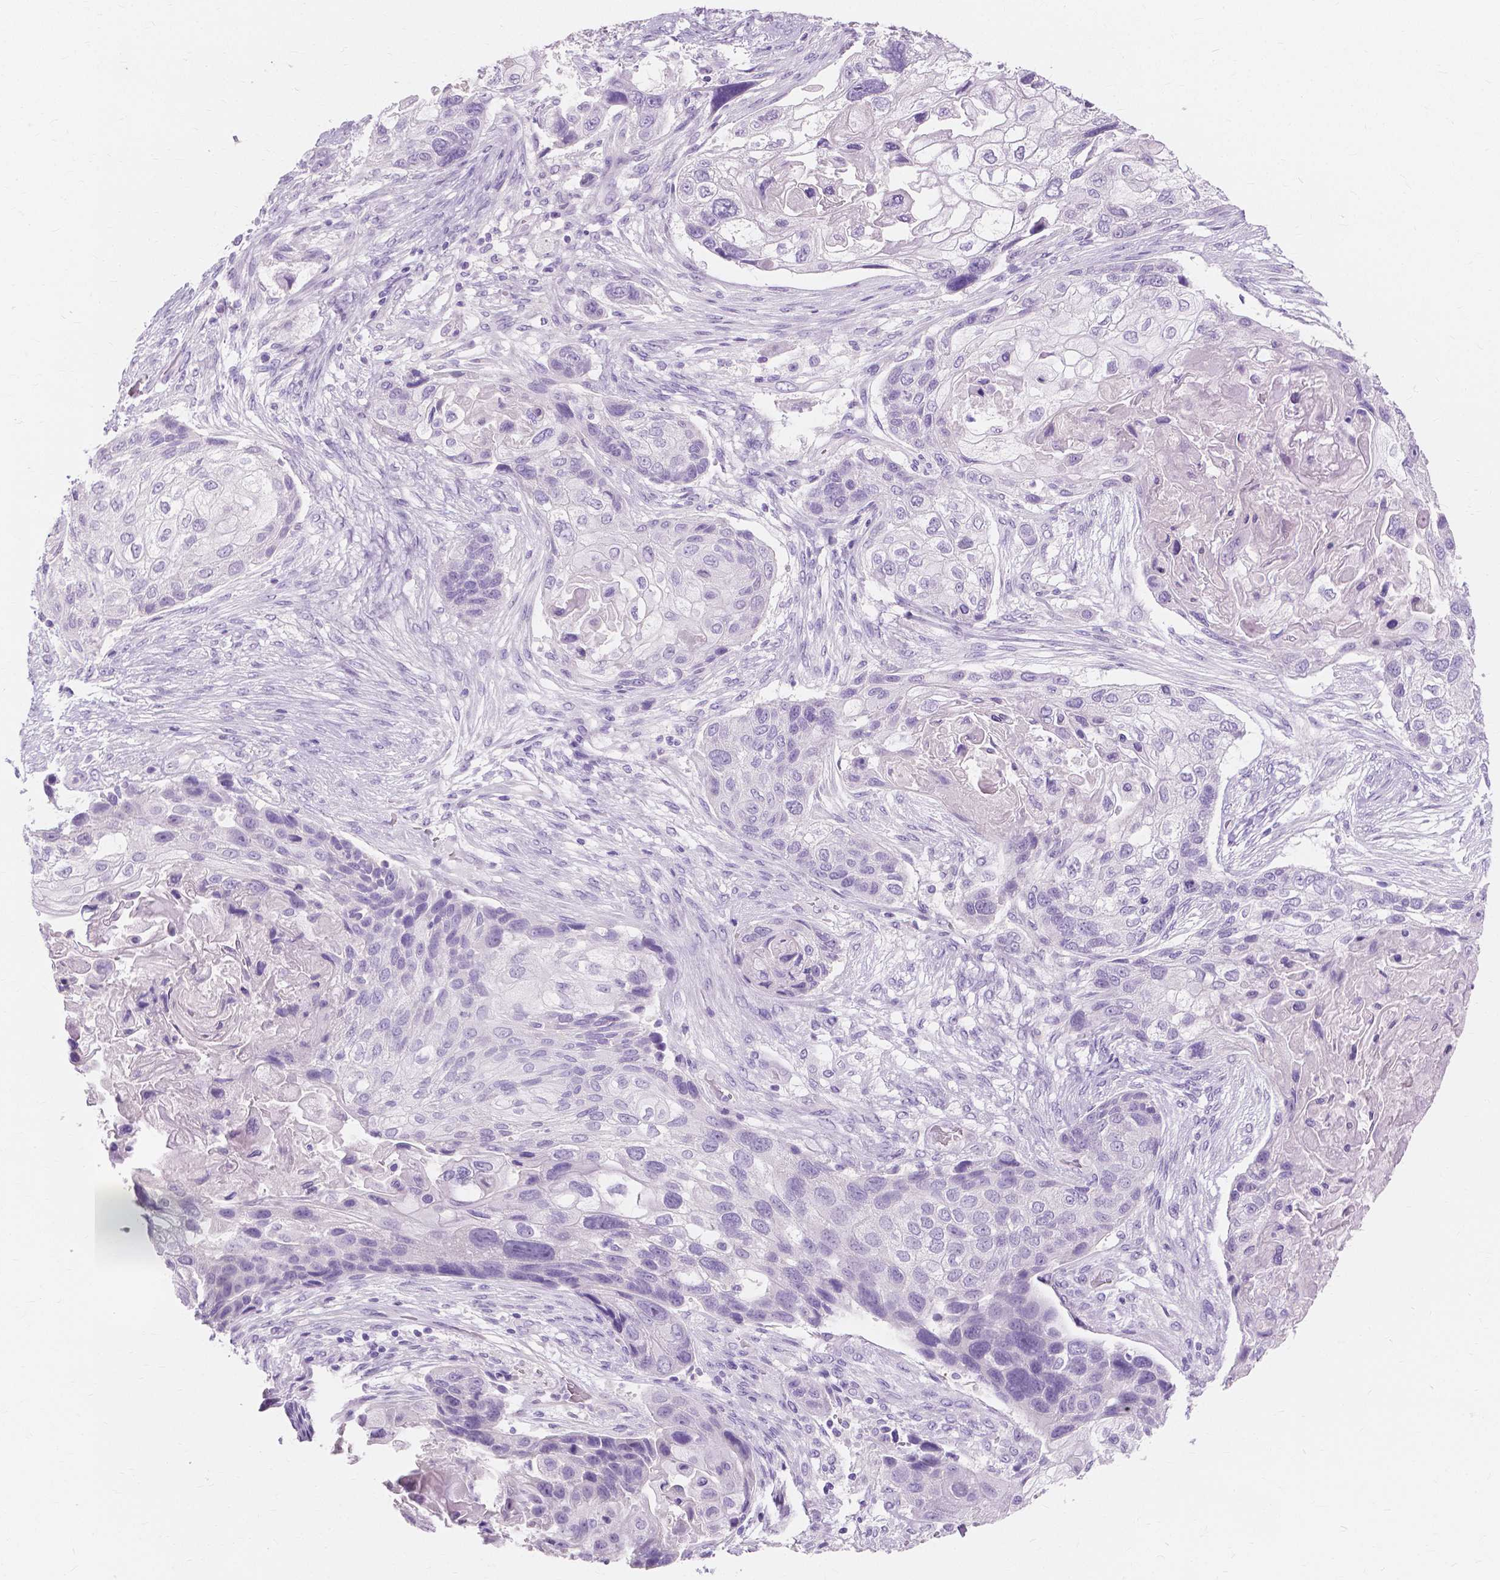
{"staining": {"intensity": "negative", "quantity": "none", "location": "none"}, "tissue": "lung cancer", "cell_type": "Tumor cells", "image_type": "cancer", "snomed": [{"axis": "morphology", "description": "Squamous cell carcinoma, NOS"}, {"axis": "topography", "description": "Lung"}], "caption": "Tumor cells show no significant protein positivity in lung squamous cell carcinoma.", "gene": "MUC12", "patient": {"sex": "male", "age": 69}}